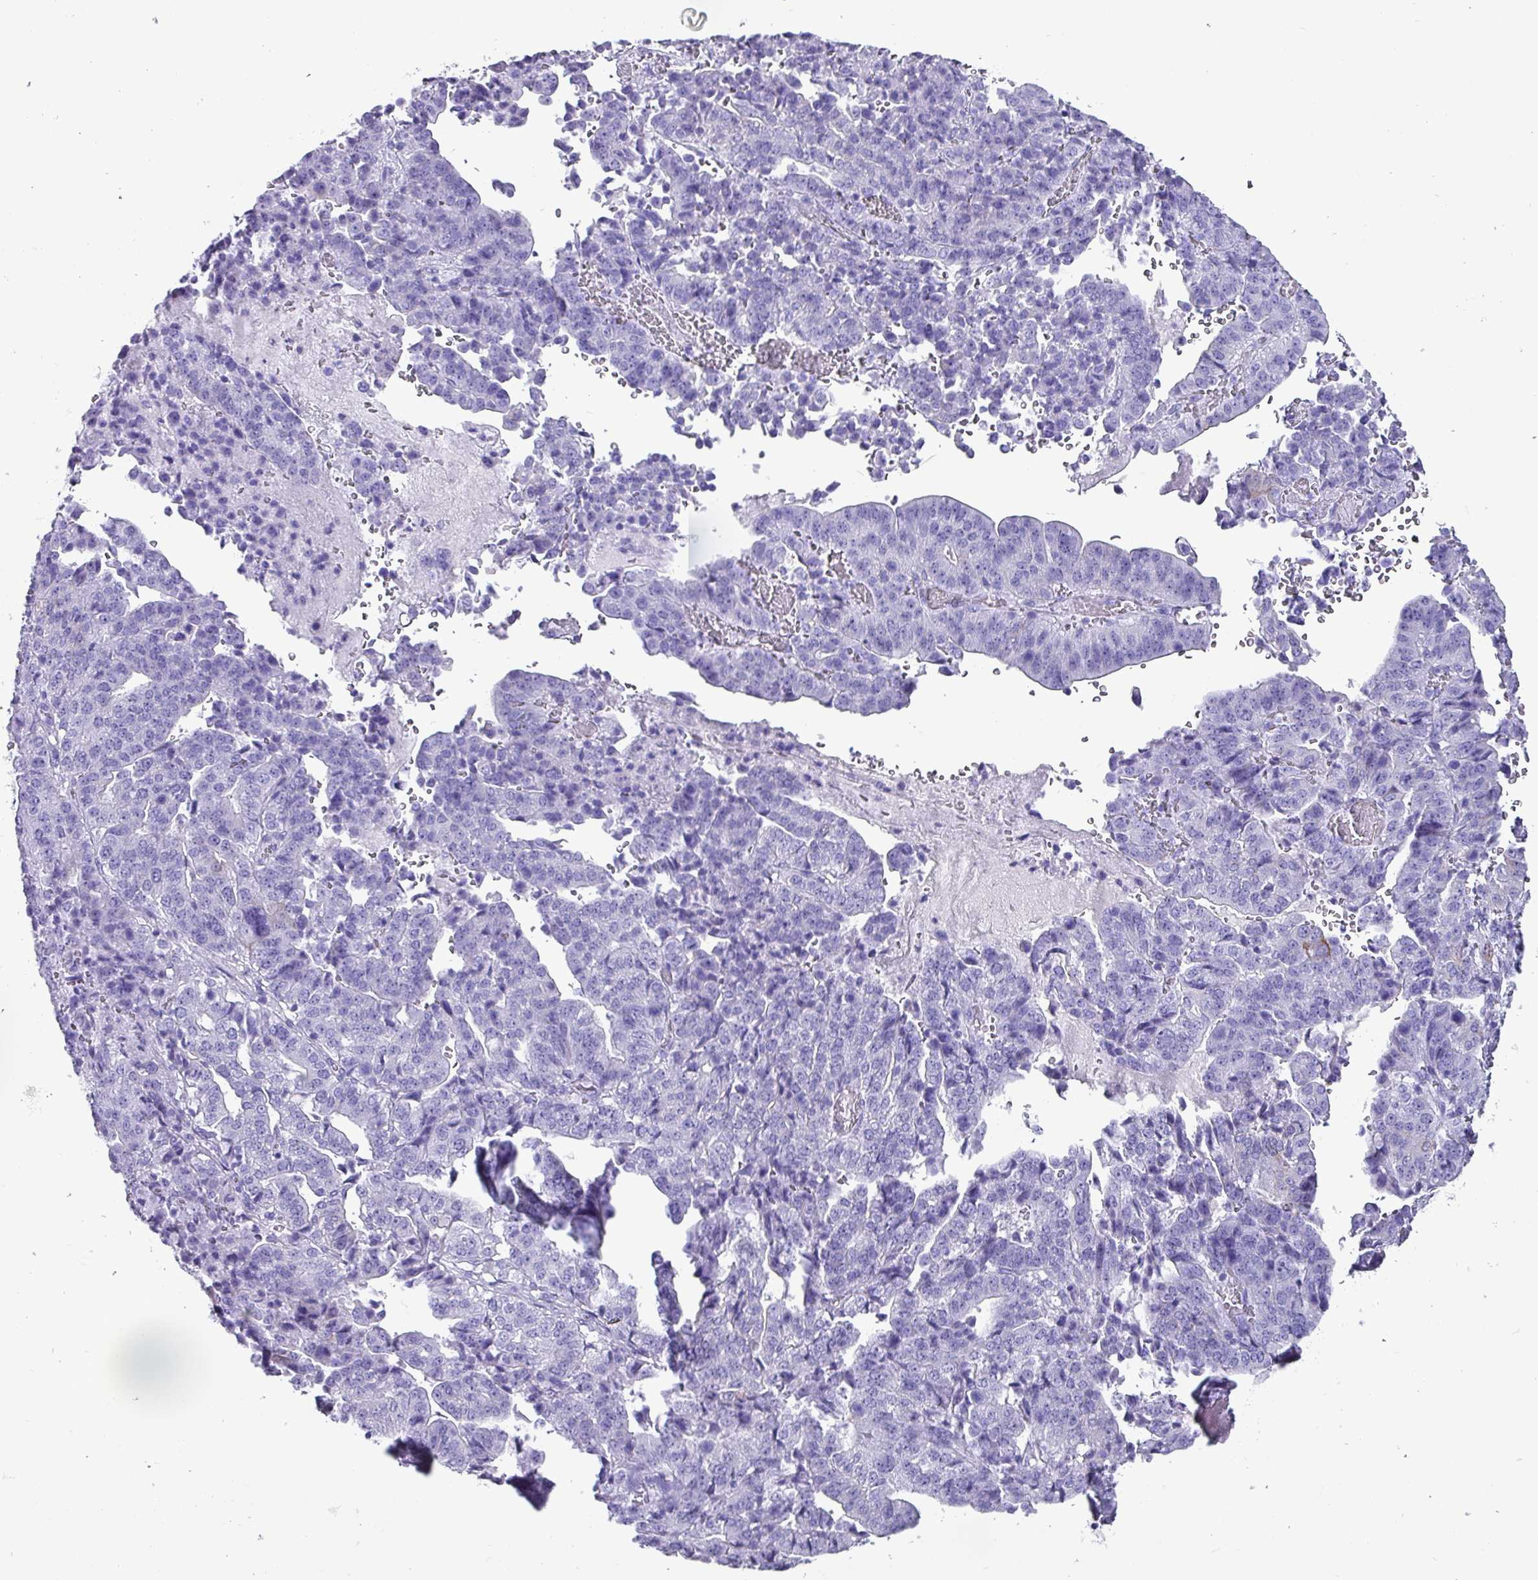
{"staining": {"intensity": "moderate", "quantity": "<25%", "location": "cytoplasmic/membranous"}, "tissue": "stomach cancer", "cell_type": "Tumor cells", "image_type": "cancer", "snomed": [{"axis": "morphology", "description": "Adenocarcinoma, NOS"}, {"axis": "topography", "description": "Stomach"}], "caption": "Immunohistochemistry (IHC) of human adenocarcinoma (stomach) exhibits low levels of moderate cytoplasmic/membranous positivity in about <25% of tumor cells.", "gene": "KRT6C", "patient": {"sex": "male", "age": 48}}